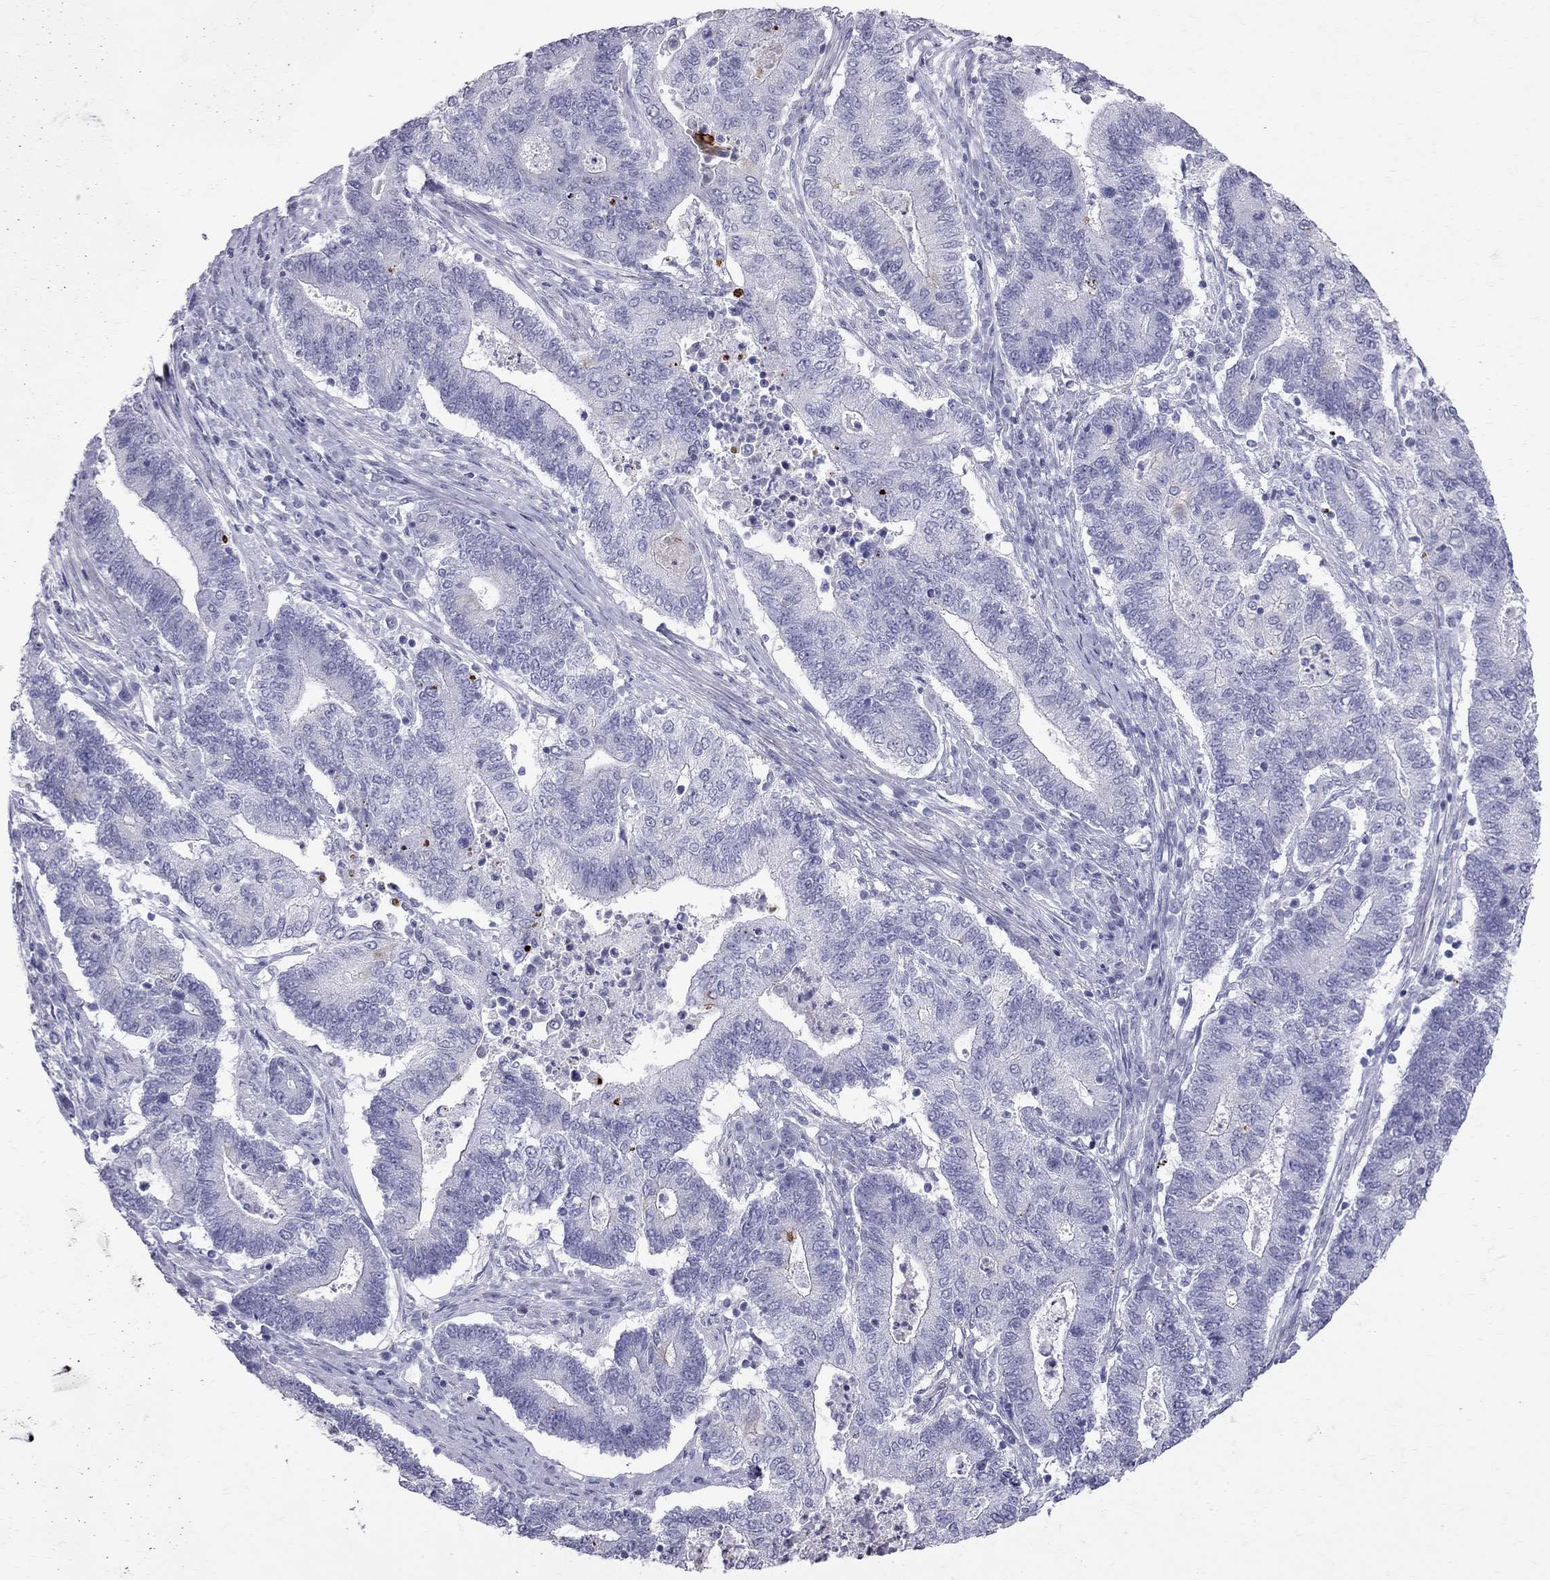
{"staining": {"intensity": "weak", "quantity": "<25%", "location": "cytoplasmic/membranous"}, "tissue": "endometrial cancer", "cell_type": "Tumor cells", "image_type": "cancer", "snomed": [{"axis": "morphology", "description": "Adenocarcinoma, NOS"}, {"axis": "topography", "description": "Uterus"}, {"axis": "topography", "description": "Endometrium"}], "caption": "This histopathology image is of endometrial cancer (adenocarcinoma) stained with immunohistochemistry to label a protein in brown with the nuclei are counter-stained blue. There is no staining in tumor cells.", "gene": "MUC15", "patient": {"sex": "female", "age": 54}}